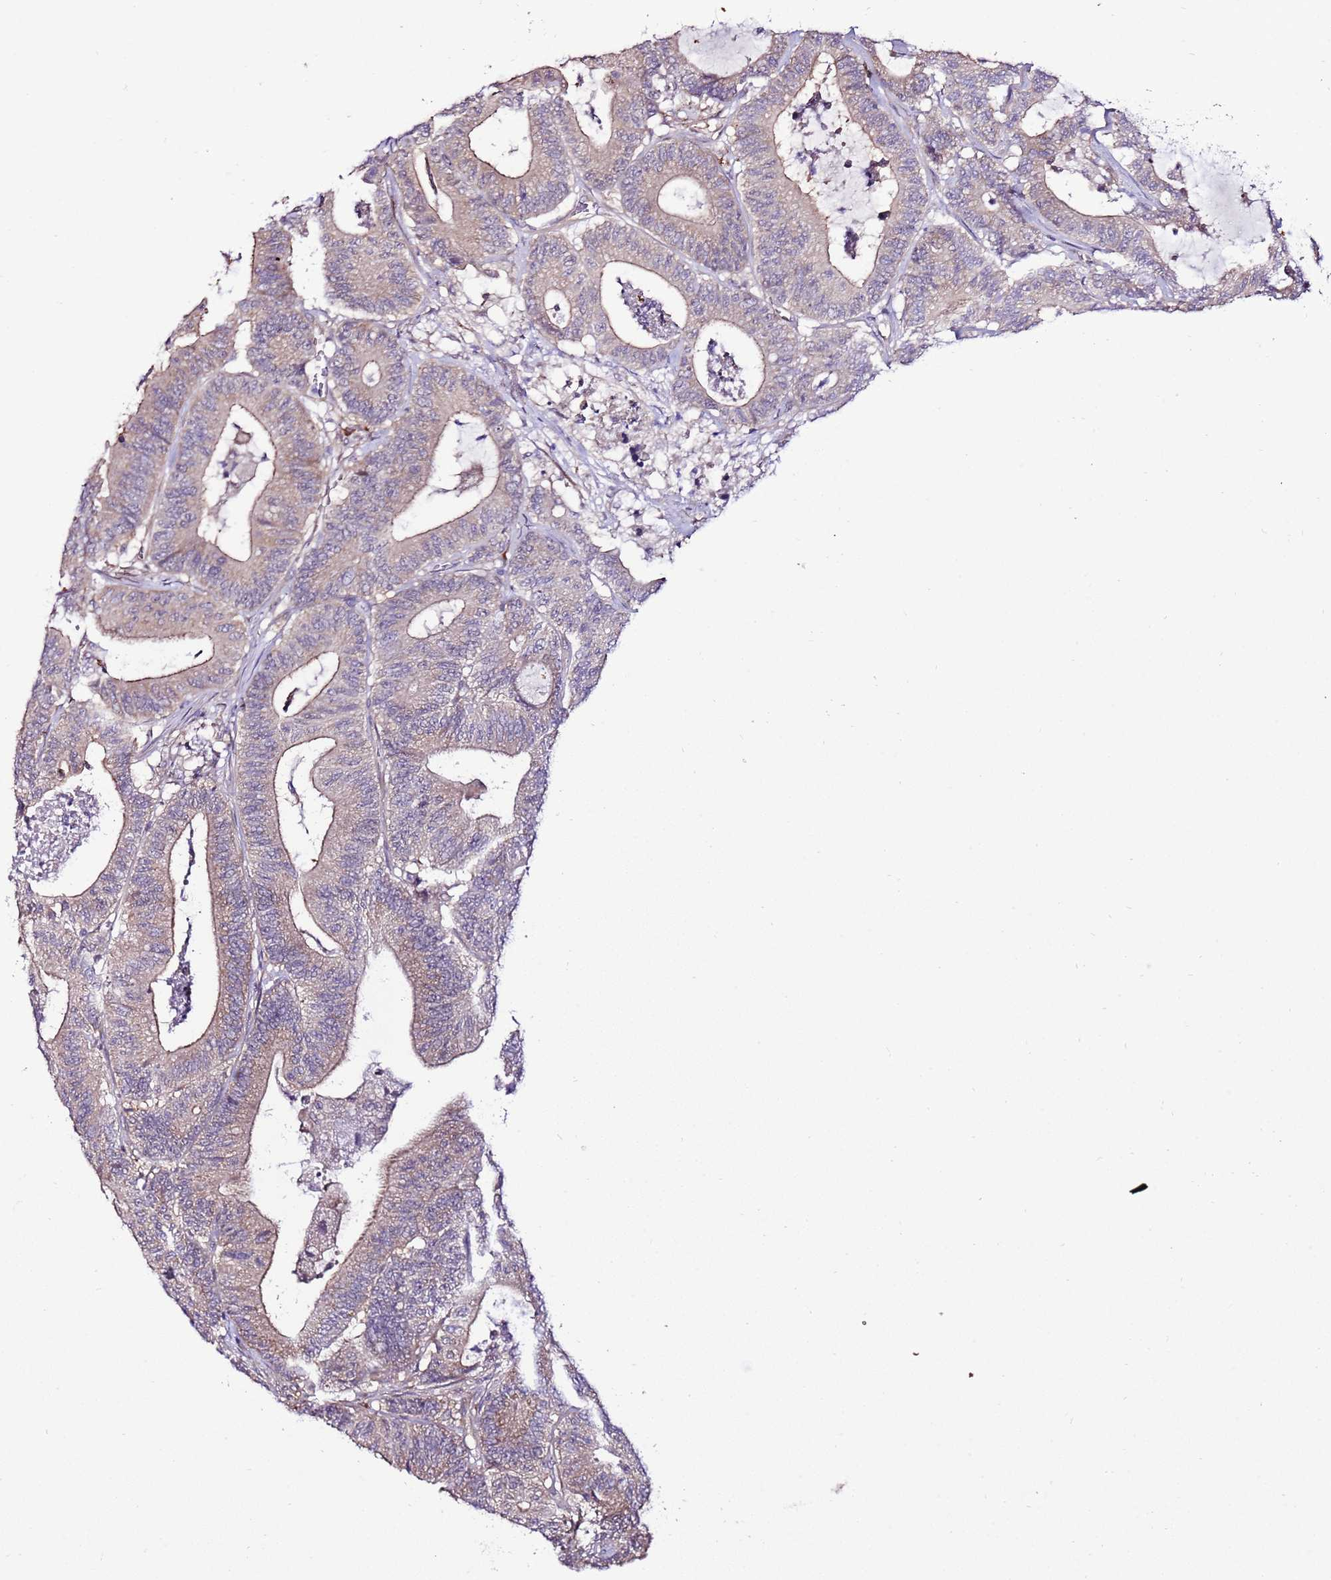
{"staining": {"intensity": "weak", "quantity": "25%-75%", "location": "cytoplasmic/membranous"}, "tissue": "colorectal cancer", "cell_type": "Tumor cells", "image_type": "cancer", "snomed": [{"axis": "morphology", "description": "Adenocarcinoma, NOS"}, {"axis": "topography", "description": "Colon"}], "caption": "Tumor cells reveal low levels of weak cytoplasmic/membranous staining in approximately 25%-75% of cells in human colorectal adenocarcinoma.", "gene": "SCARA3", "patient": {"sex": "female", "age": 84}}